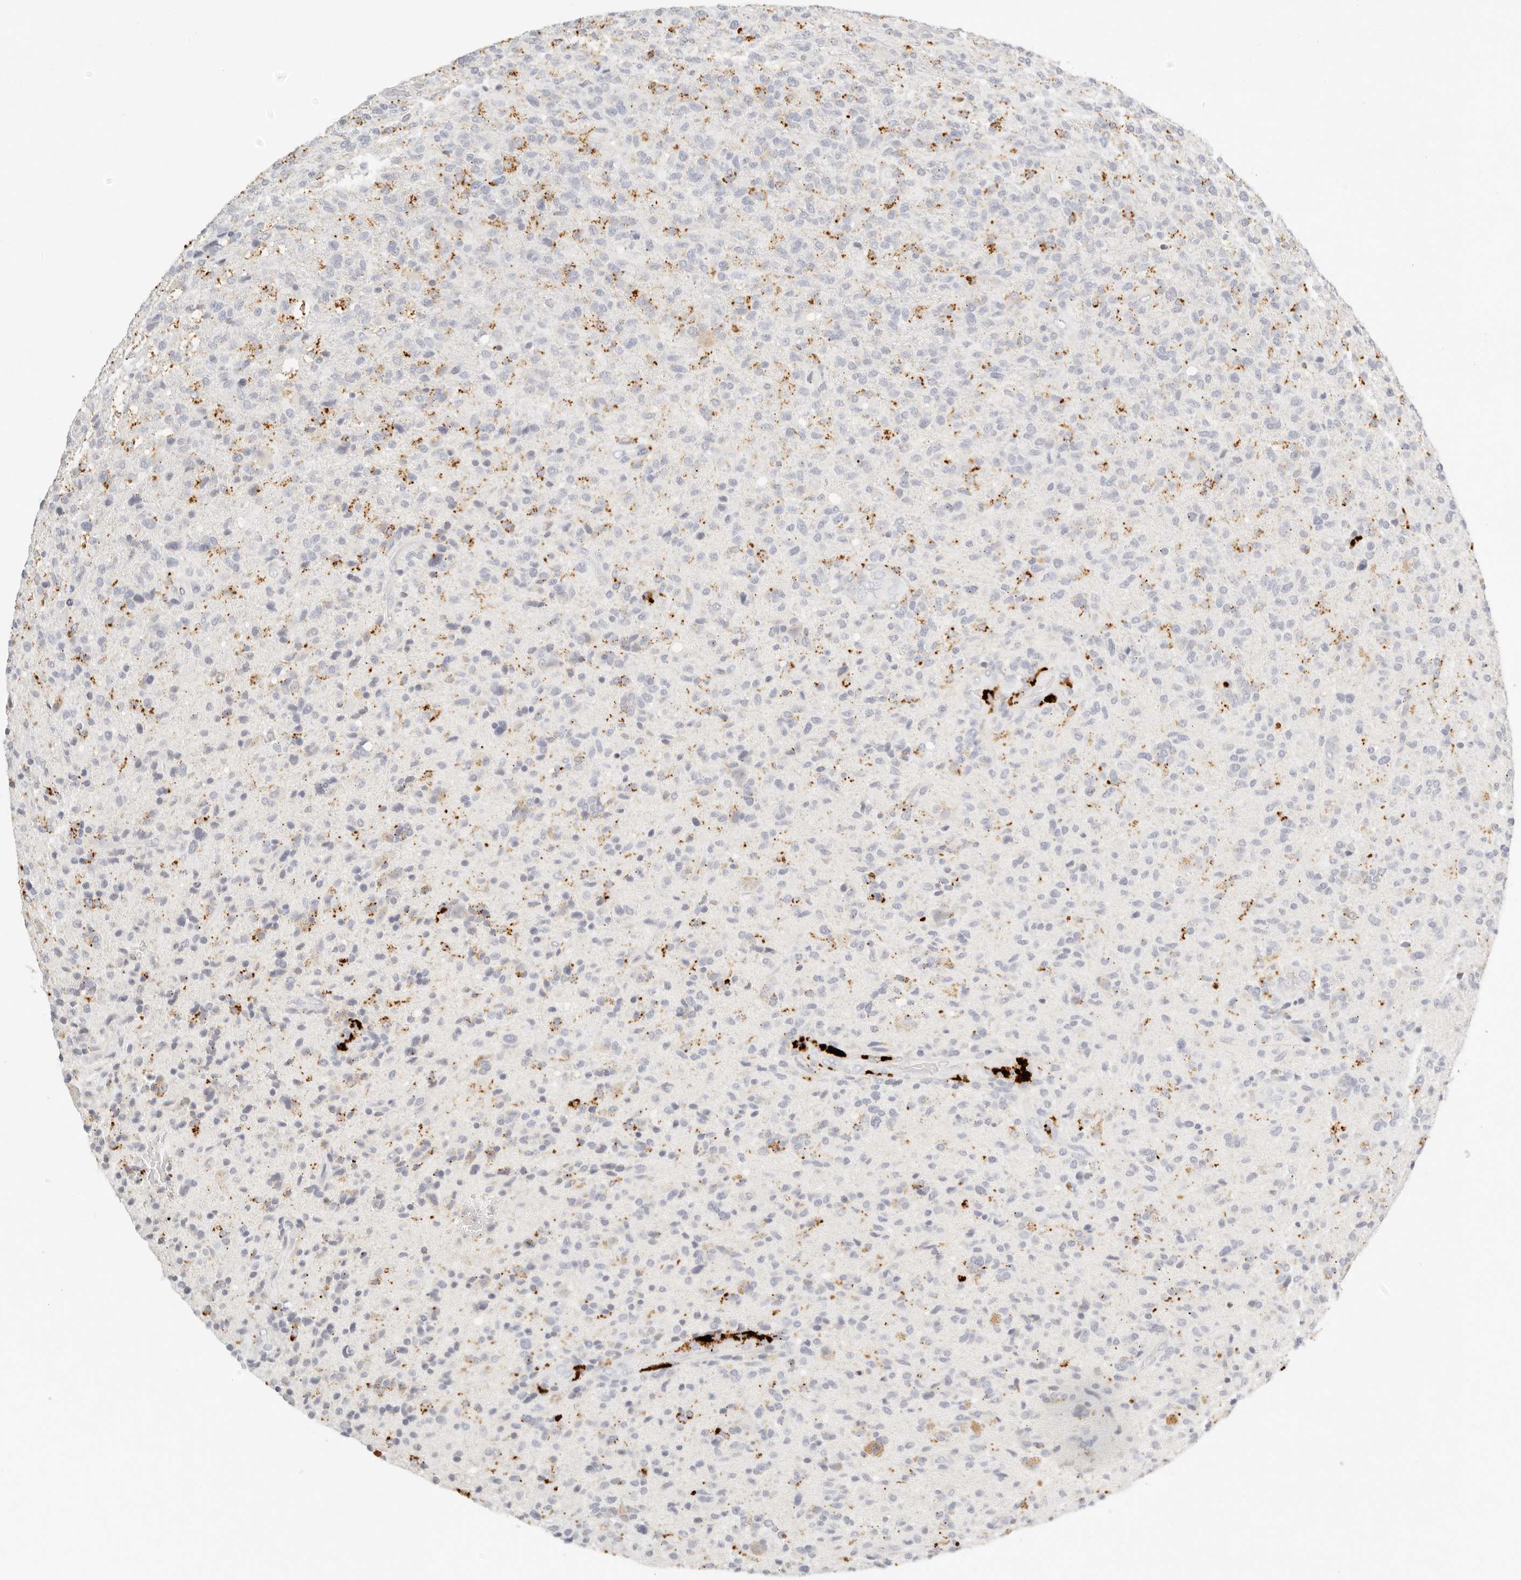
{"staining": {"intensity": "negative", "quantity": "none", "location": "none"}, "tissue": "glioma", "cell_type": "Tumor cells", "image_type": "cancer", "snomed": [{"axis": "morphology", "description": "Glioma, malignant, High grade"}, {"axis": "topography", "description": "Brain"}], "caption": "High magnification brightfield microscopy of glioma stained with DAB (brown) and counterstained with hematoxylin (blue): tumor cells show no significant staining.", "gene": "RNASET2", "patient": {"sex": "male", "age": 72}}